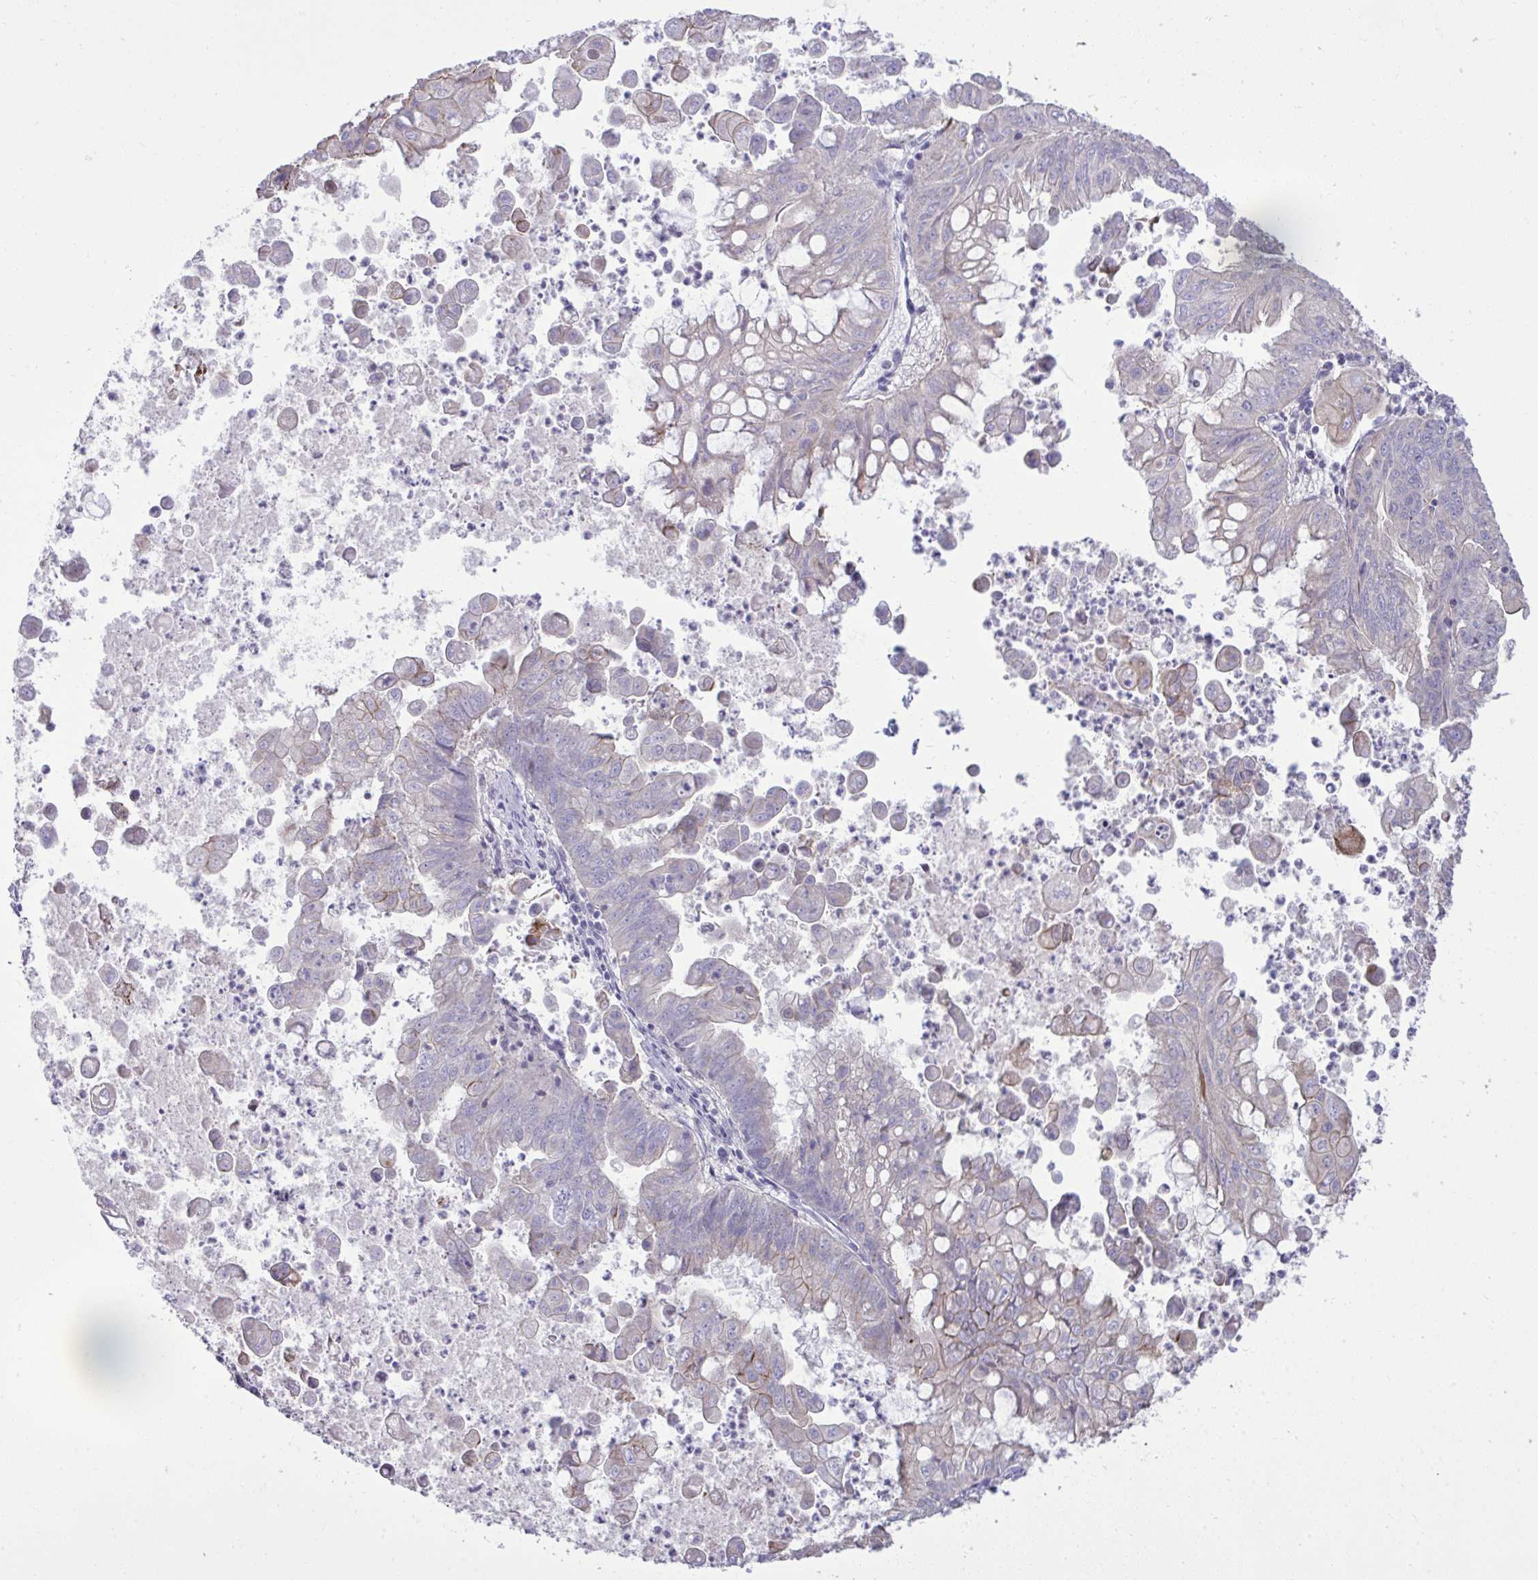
{"staining": {"intensity": "negative", "quantity": "none", "location": "none"}, "tissue": "stomach cancer", "cell_type": "Tumor cells", "image_type": "cancer", "snomed": [{"axis": "morphology", "description": "Adenocarcinoma, NOS"}, {"axis": "topography", "description": "Stomach, upper"}], "caption": "Tumor cells are negative for brown protein staining in stomach cancer. Brightfield microscopy of IHC stained with DAB (brown) and hematoxylin (blue), captured at high magnification.", "gene": "CYP20A1", "patient": {"sex": "male", "age": 80}}